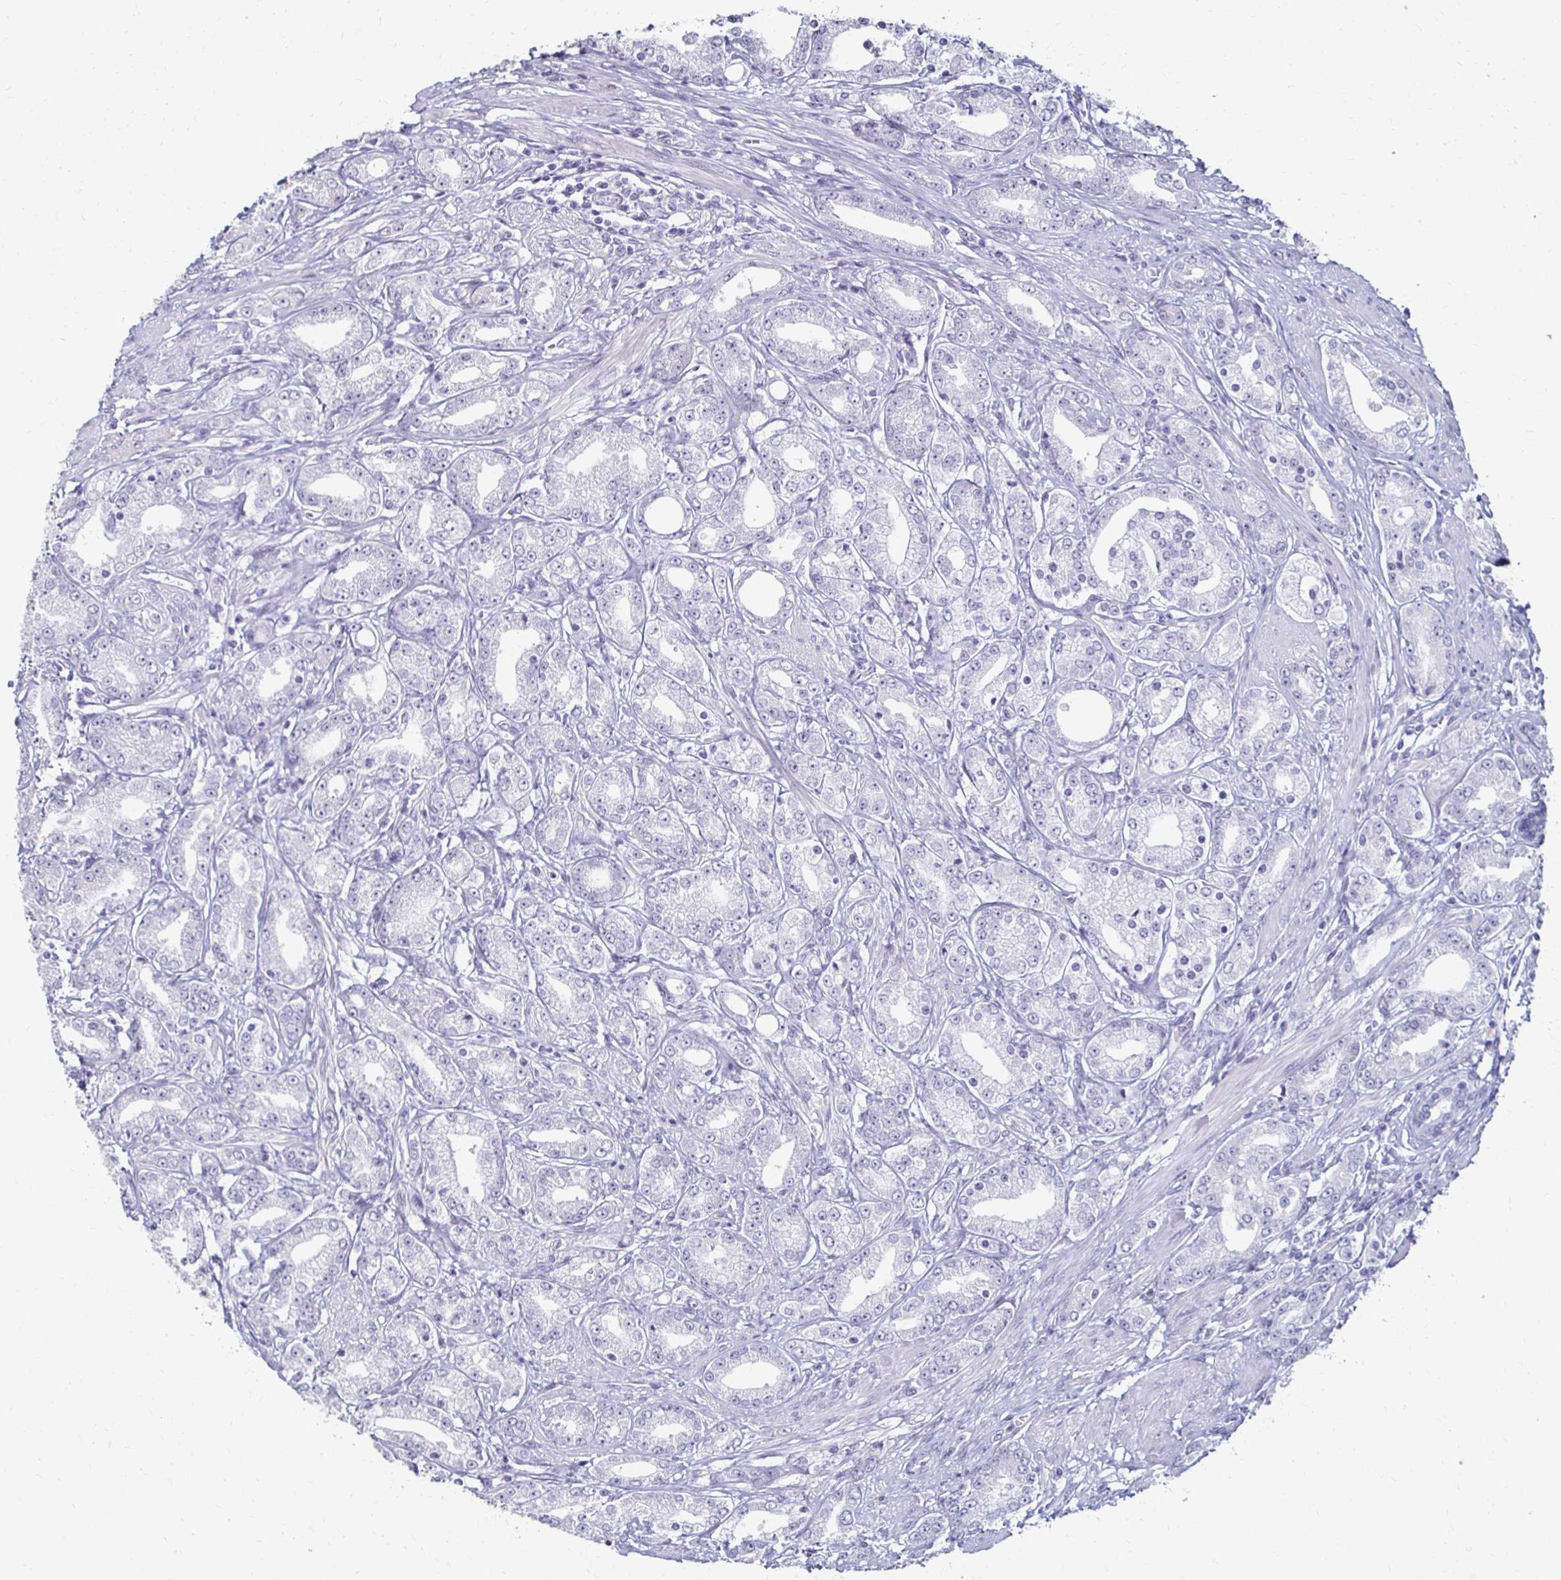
{"staining": {"intensity": "negative", "quantity": "none", "location": "none"}, "tissue": "prostate cancer", "cell_type": "Tumor cells", "image_type": "cancer", "snomed": [{"axis": "morphology", "description": "Adenocarcinoma, High grade"}, {"axis": "topography", "description": "Prostate"}], "caption": "High power microscopy image of an immunohistochemistry photomicrograph of prostate cancer, revealing no significant expression in tumor cells. Nuclei are stained in blue.", "gene": "TOMM34", "patient": {"sex": "male", "age": 67}}